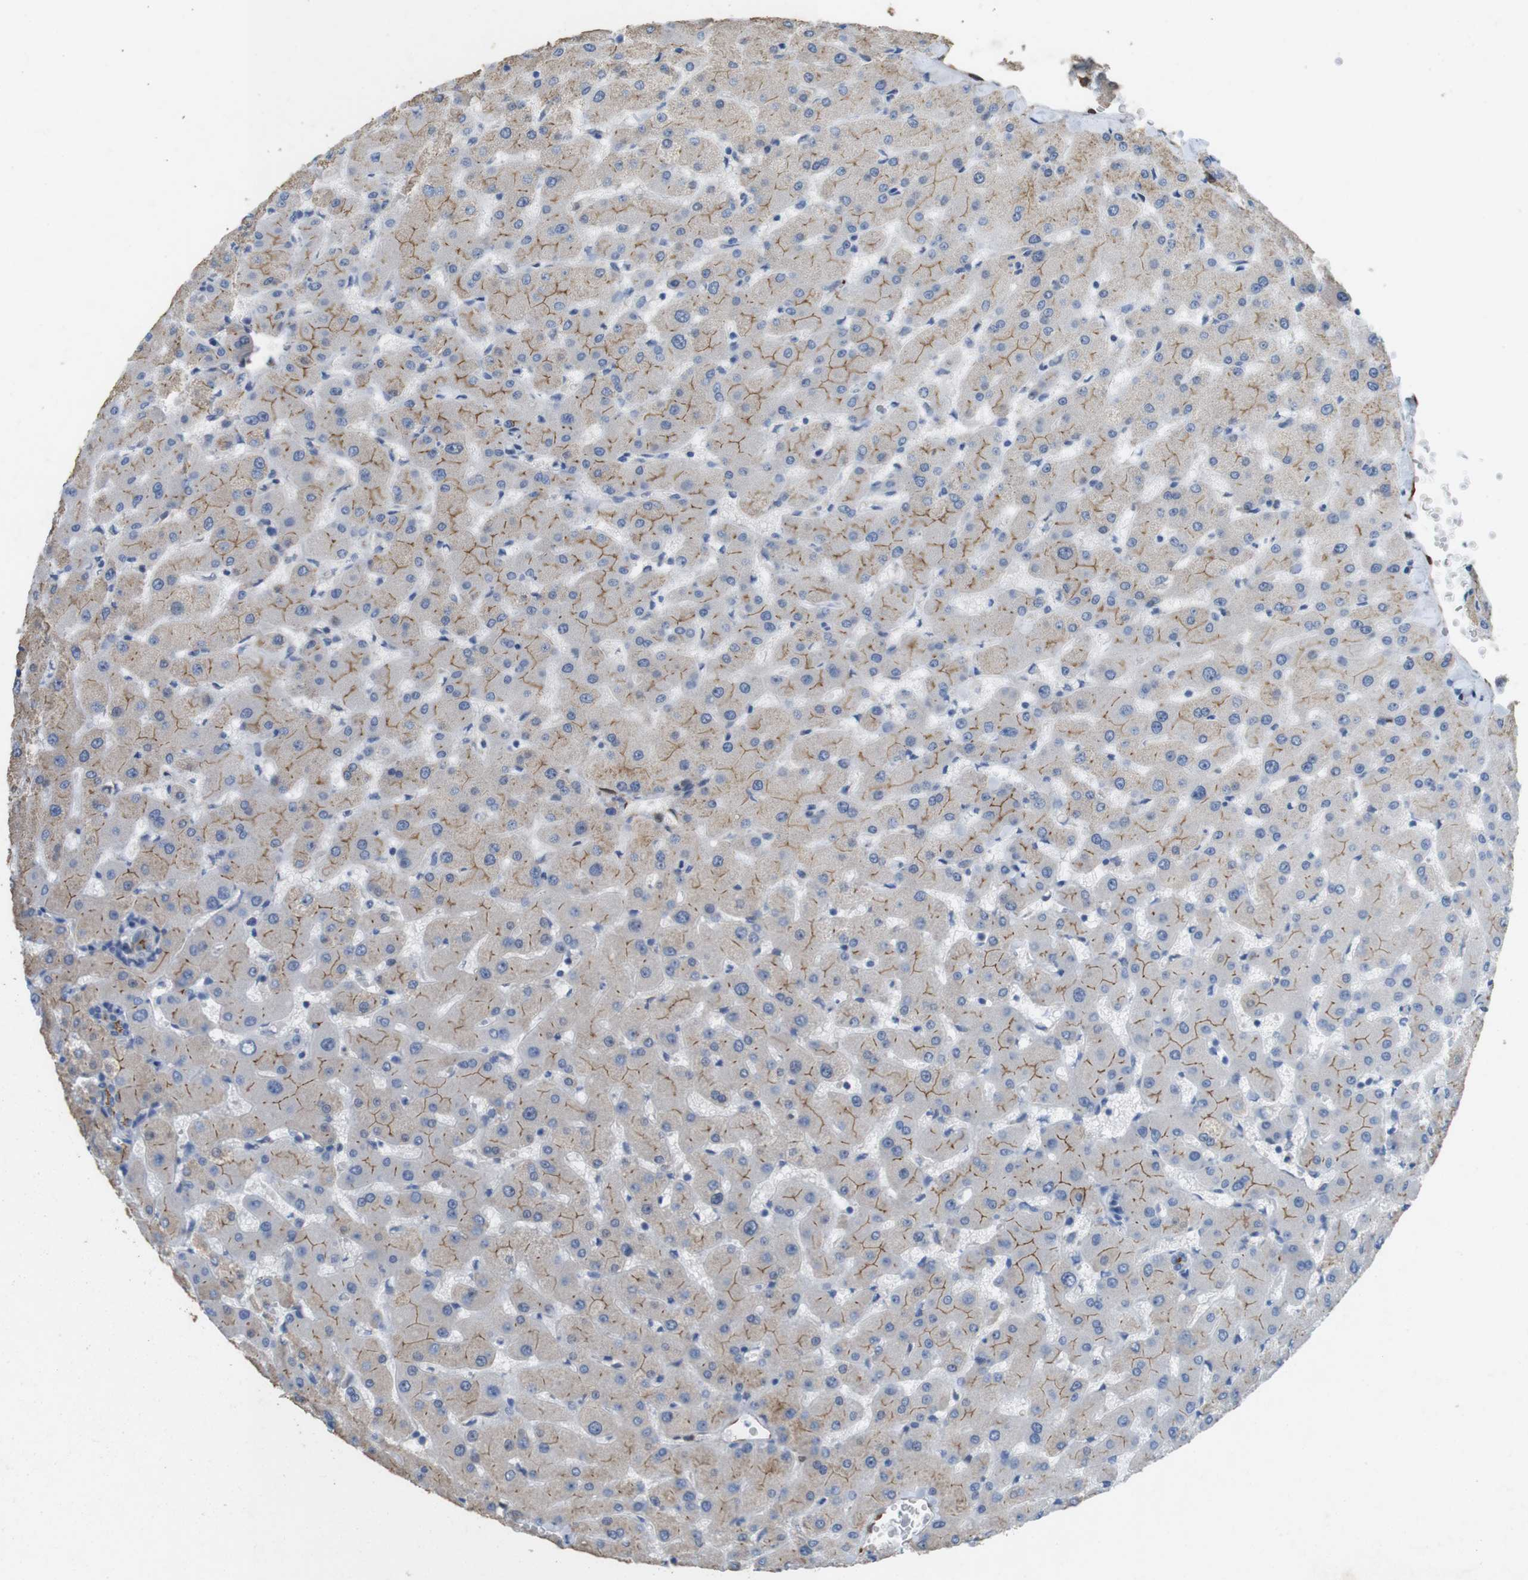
{"staining": {"intensity": "negative", "quantity": "none", "location": "none"}, "tissue": "liver", "cell_type": "Cholangiocytes", "image_type": "normal", "snomed": [{"axis": "morphology", "description": "Normal tissue, NOS"}, {"axis": "topography", "description": "Liver"}], "caption": "Cholangiocytes show no significant protein expression in benign liver. (DAB (3,3'-diaminobenzidine) immunohistochemistry (IHC) with hematoxylin counter stain).", "gene": "TJP3", "patient": {"sex": "female", "age": 63}}